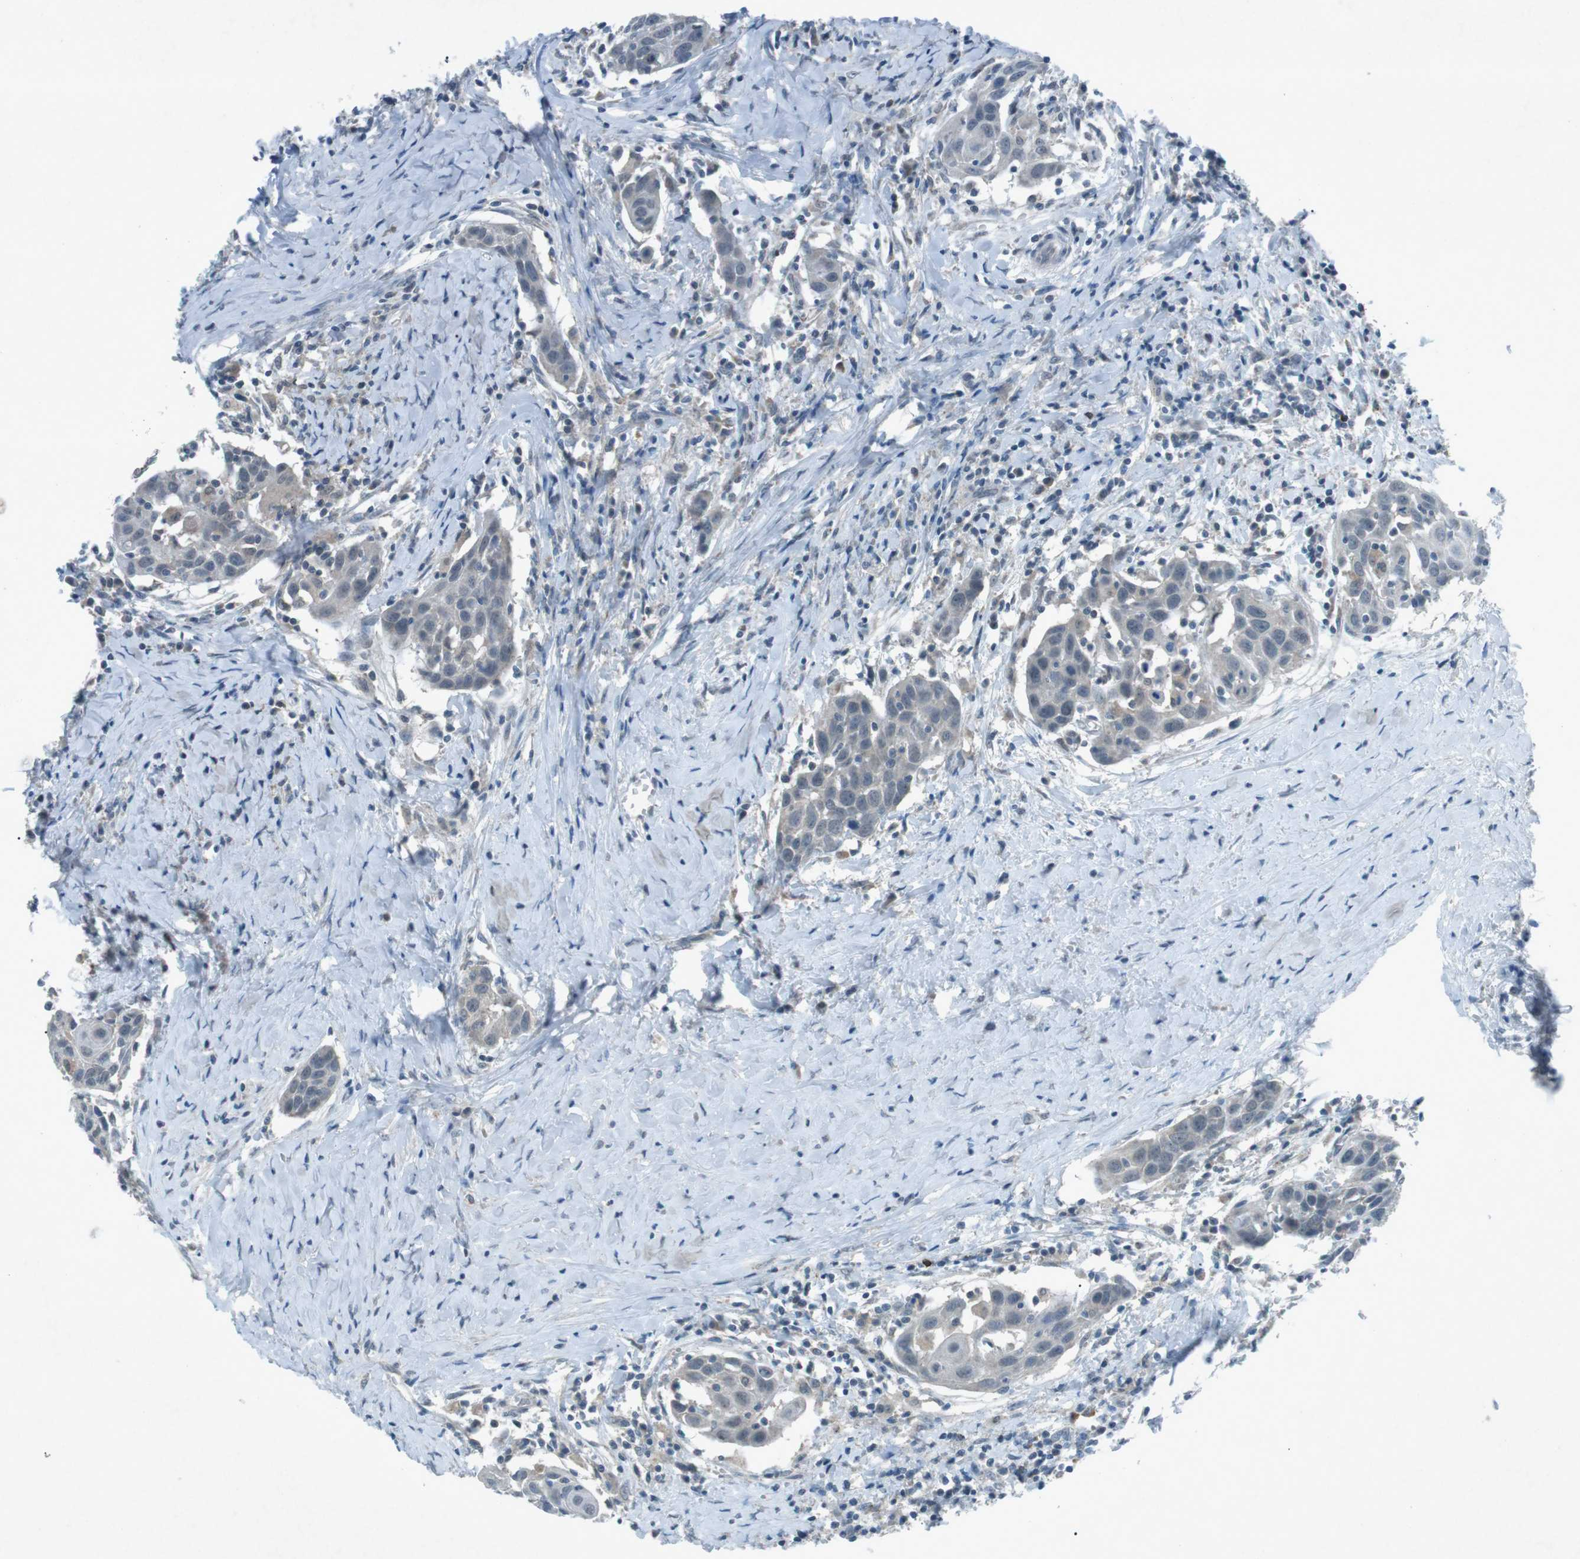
{"staining": {"intensity": "negative", "quantity": "none", "location": "none"}, "tissue": "head and neck cancer", "cell_type": "Tumor cells", "image_type": "cancer", "snomed": [{"axis": "morphology", "description": "Squamous cell carcinoma, NOS"}, {"axis": "topography", "description": "Oral tissue"}, {"axis": "topography", "description": "Head-Neck"}], "caption": "This is an immunohistochemistry photomicrograph of human squamous cell carcinoma (head and neck). There is no staining in tumor cells.", "gene": "FCRLA", "patient": {"sex": "female", "age": 50}}